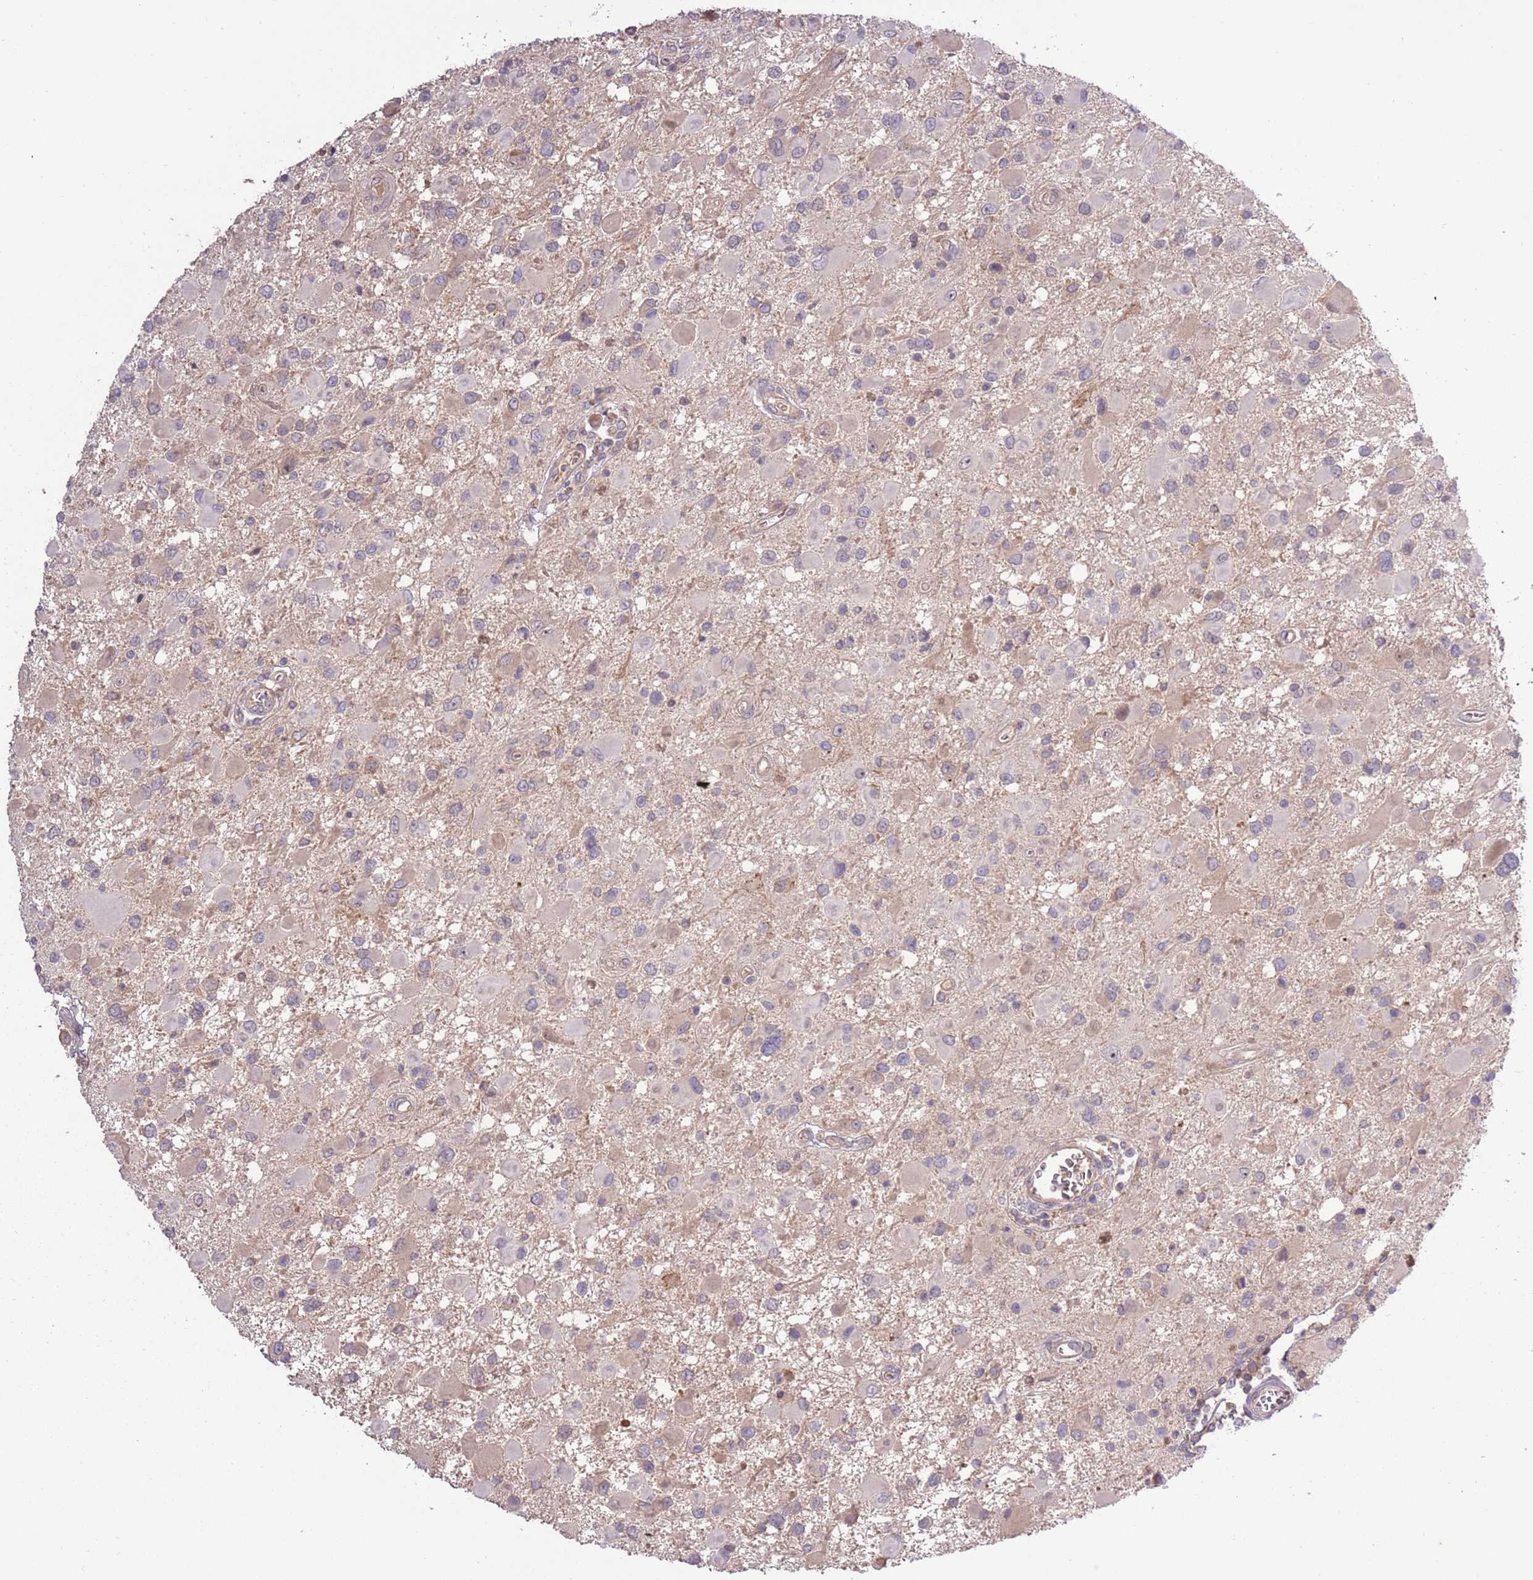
{"staining": {"intensity": "weak", "quantity": "<25%", "location": "cytoplasmic/membranous"}, "tissue": "glioma", "cell_type": "Tumor cells", "image_type": "cancer", "snomed": [{"axis": "morphology", "description": "Glioma, malignant, High grade"}, {"axis": "topography", "description": "Brain"}], "caption": "Photomicrograph shows no protein positivity in tumor cells of malignant glioma (high-grade) tissue.", "gene": "SHROOM3", "patient": {"sex": "male", "age": 53}}